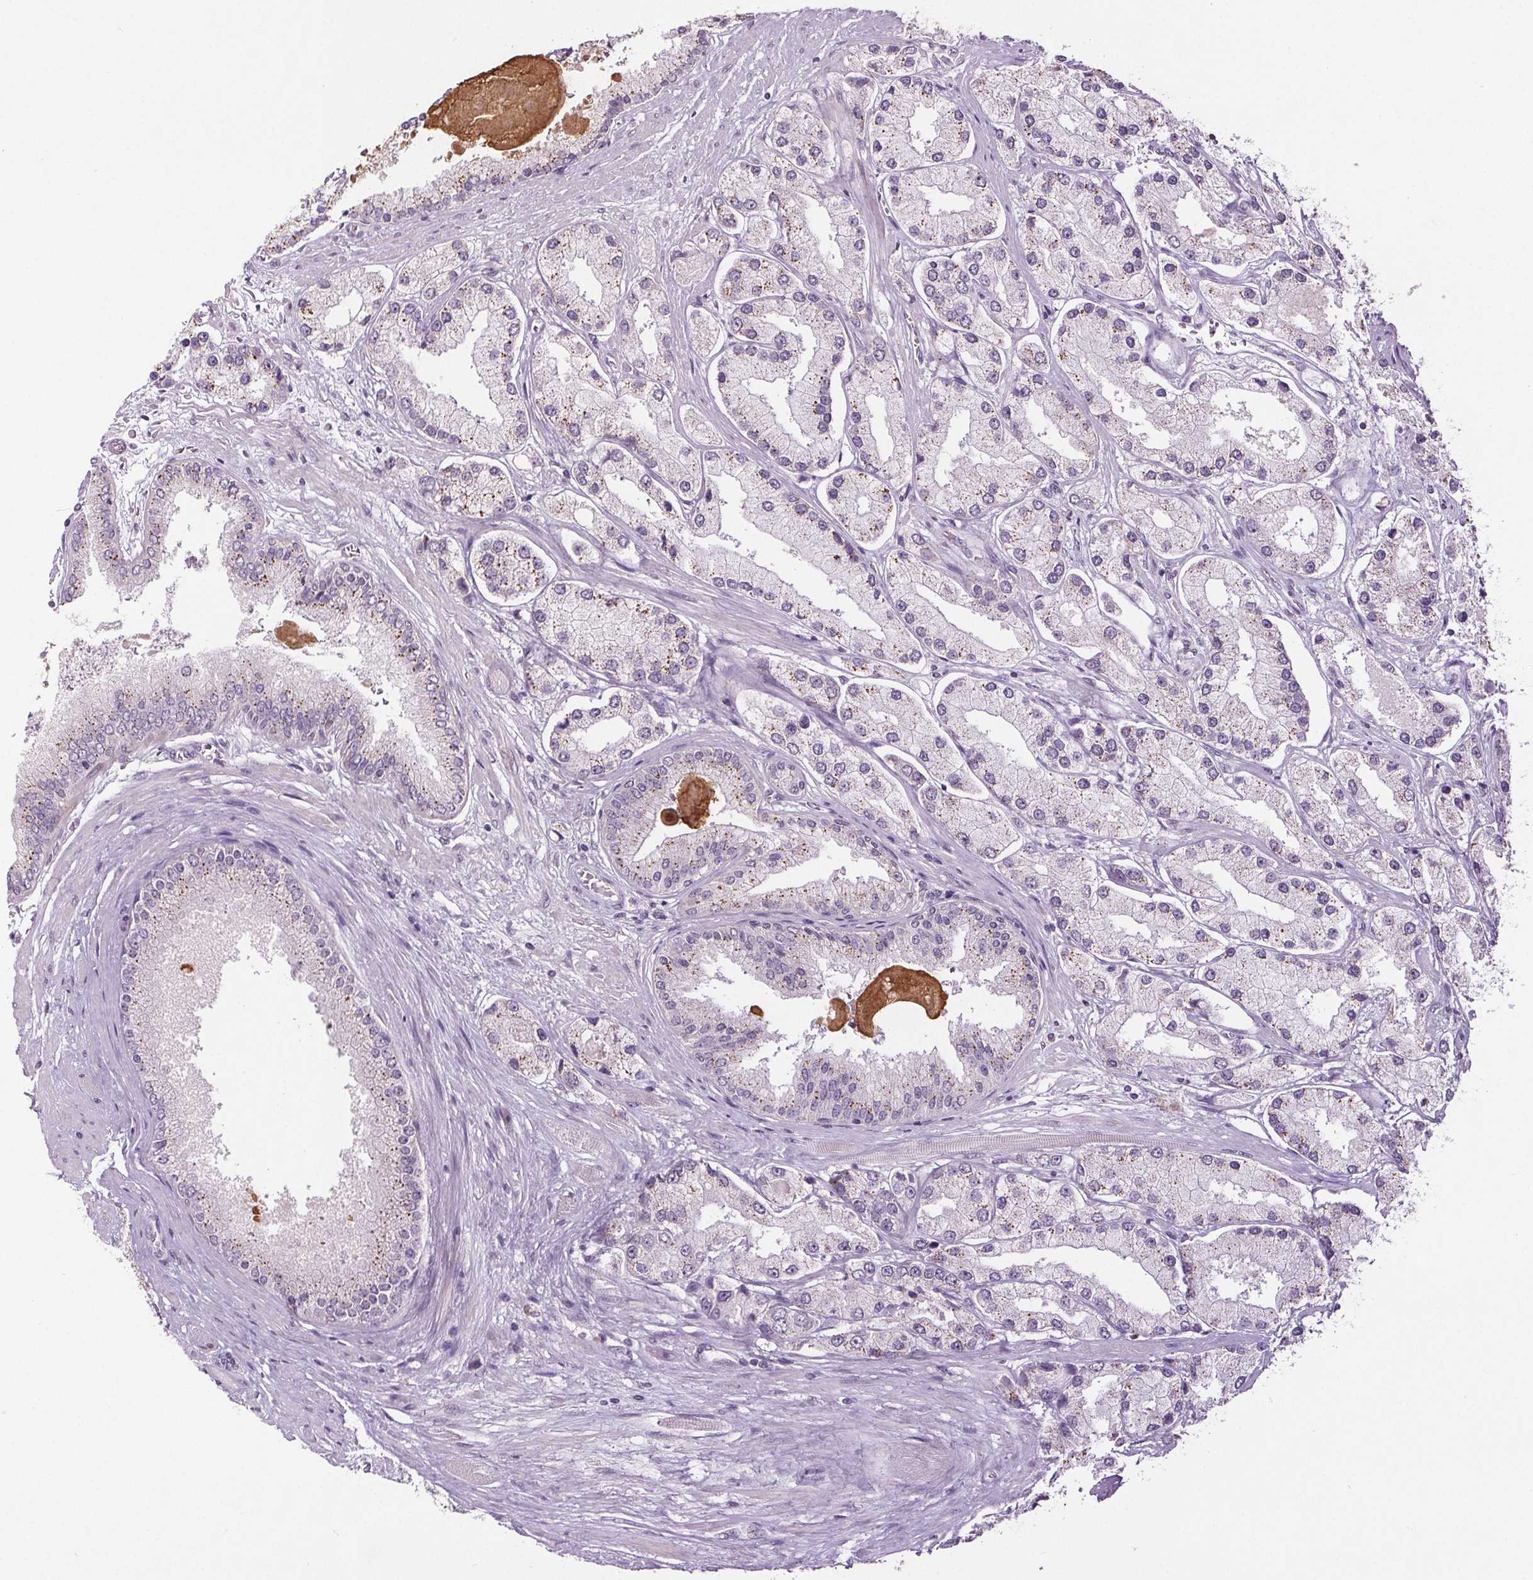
{"staining": {"intensity": "moderate", "quantity": "25%-75%", "location": "cytoplasmic/membranous"}, "tissue": "prostate cancer", "cell_type": "Tumor cells", "image_type": "cancer", "snomed": [{"axis": "morphology", "description": "Adenocarcinoma, High grade"}, {"axis": "topography", "description": "Prostate"}], "caption": "Prostate cancer (high-grade adenocarcinoma) tissue displays moderate cytoplasmic/membranous staining in about 25%-75% of tumor cells, visualized by immunohistochemistry. The staining was performed using DAB, with brown indicating positive protein expression. Nuclei are stained blue with hematoxylin.", "gene": "CENPF", "patient": {"sex": "male", "age": 67}}